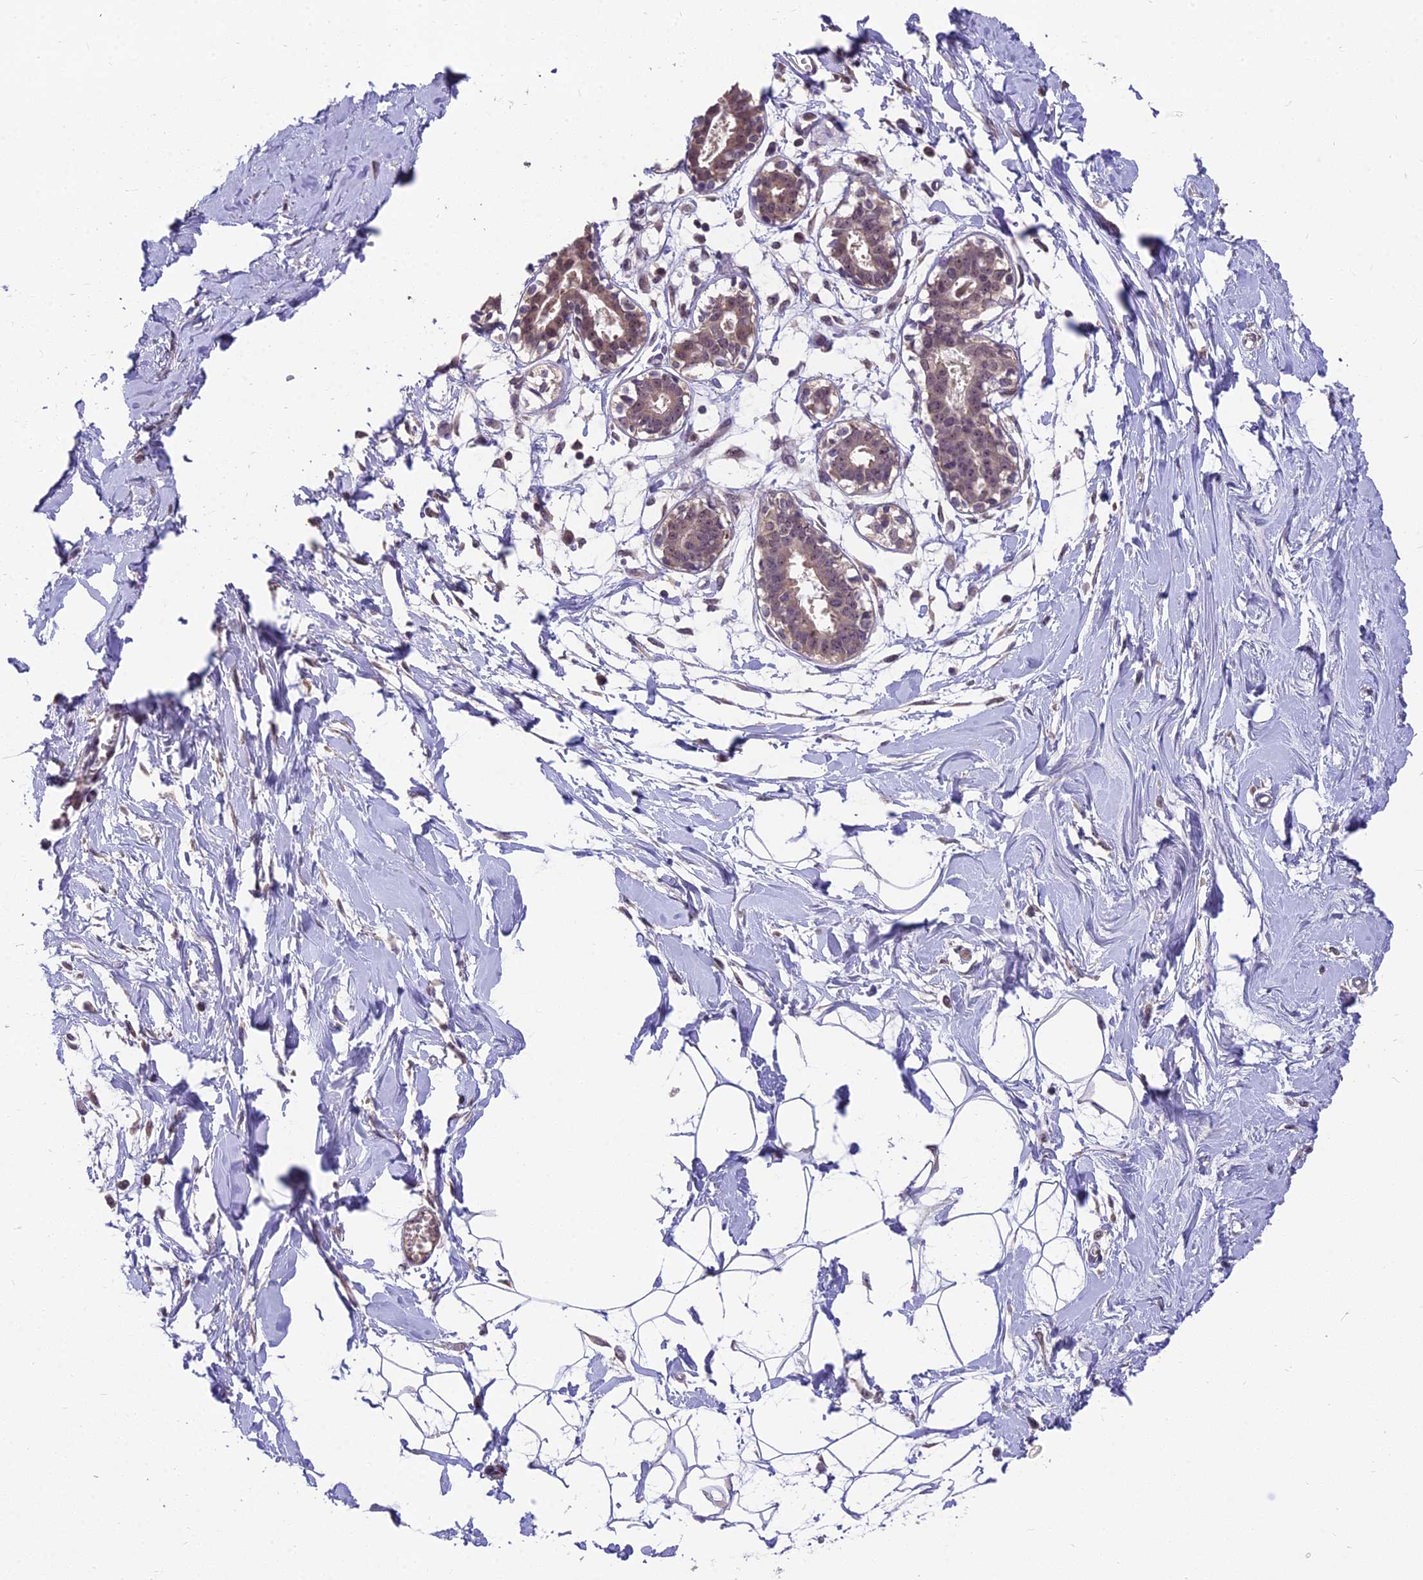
{"staining": {"intensity": "negative", "quantity": "none", "location": "none"}, "tissue": "breast", "cell_type": "Adipocytes", "image_type": "normal", "snomed": [{"axis": "morphology", "description": "Normal tissue, NOS"}, {"axis": "topography", "description": "Breast"}], "caption": "Adipocytes show no significant protein positivity in benign breast. (DAB (3,3'-diaminobenzidine) immunohistochemistry (IHC) visualized using brightfield microscopy, high magnification).", "gene": "ZNF333", "patient": {"sex": "female", "age": 27}}